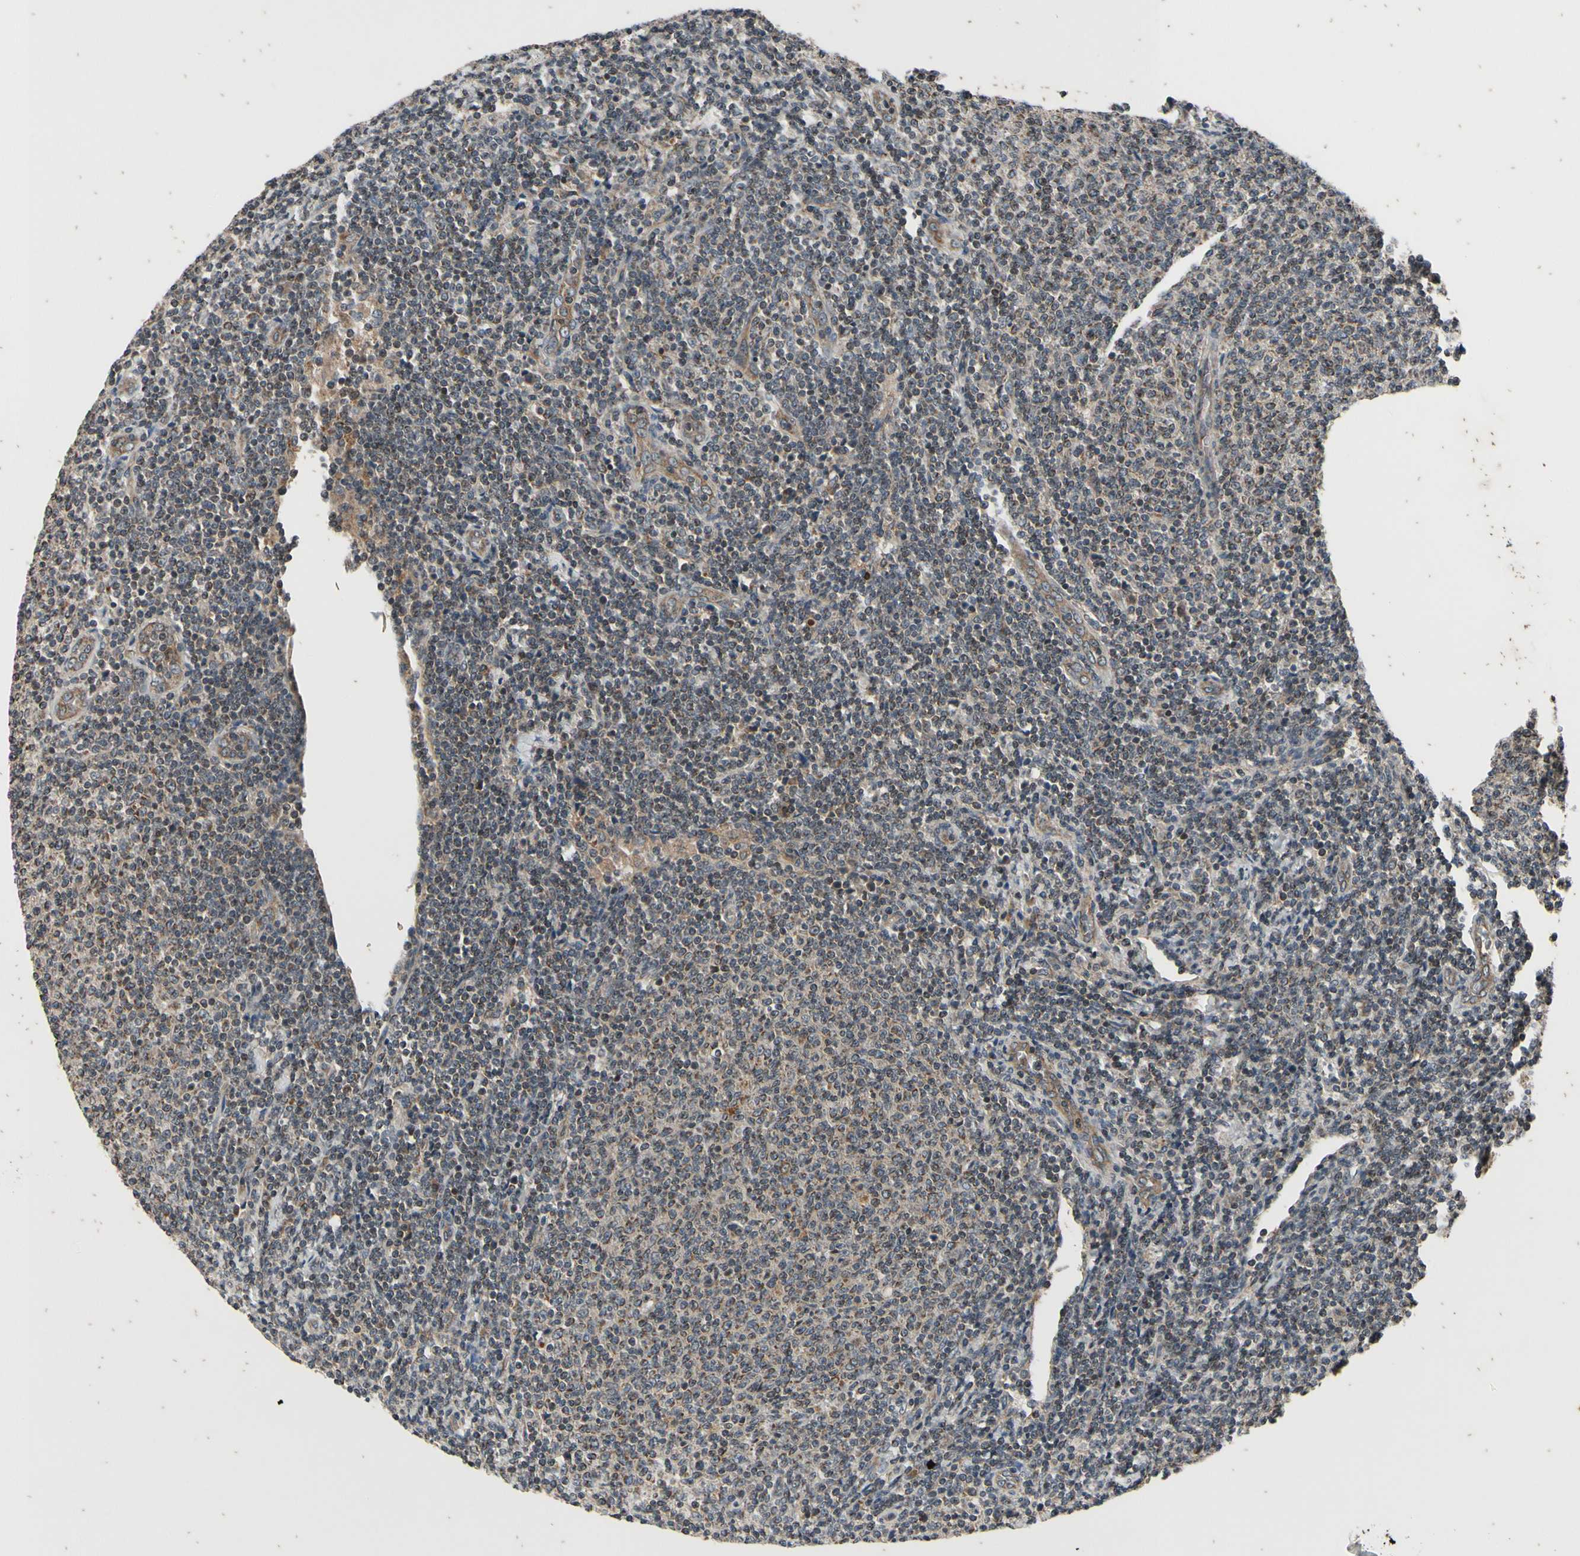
{"staining": {"intensity": "weak", "quantity": "<25%", "location": "cytoplasmic/membranous,nuclear"}, "tissue": "lymphoma", "cell_type": "Tumor cells", "image_type": "cancer", "snomed": [{"axis": "morphology", "description": "Malignant lymphoma, non-Hodgkin's type, Low grade"}, {"axis": "topography", "description": "Lymph node"}], "caption": "Human low-grade malignant lymphoma, non-Hodgkin's type stained for a protein using immunohistochemistry displays no expression in tumor cells.", "gene": "MBTPS2", "patient": {"sex": "male", "age": 66}}